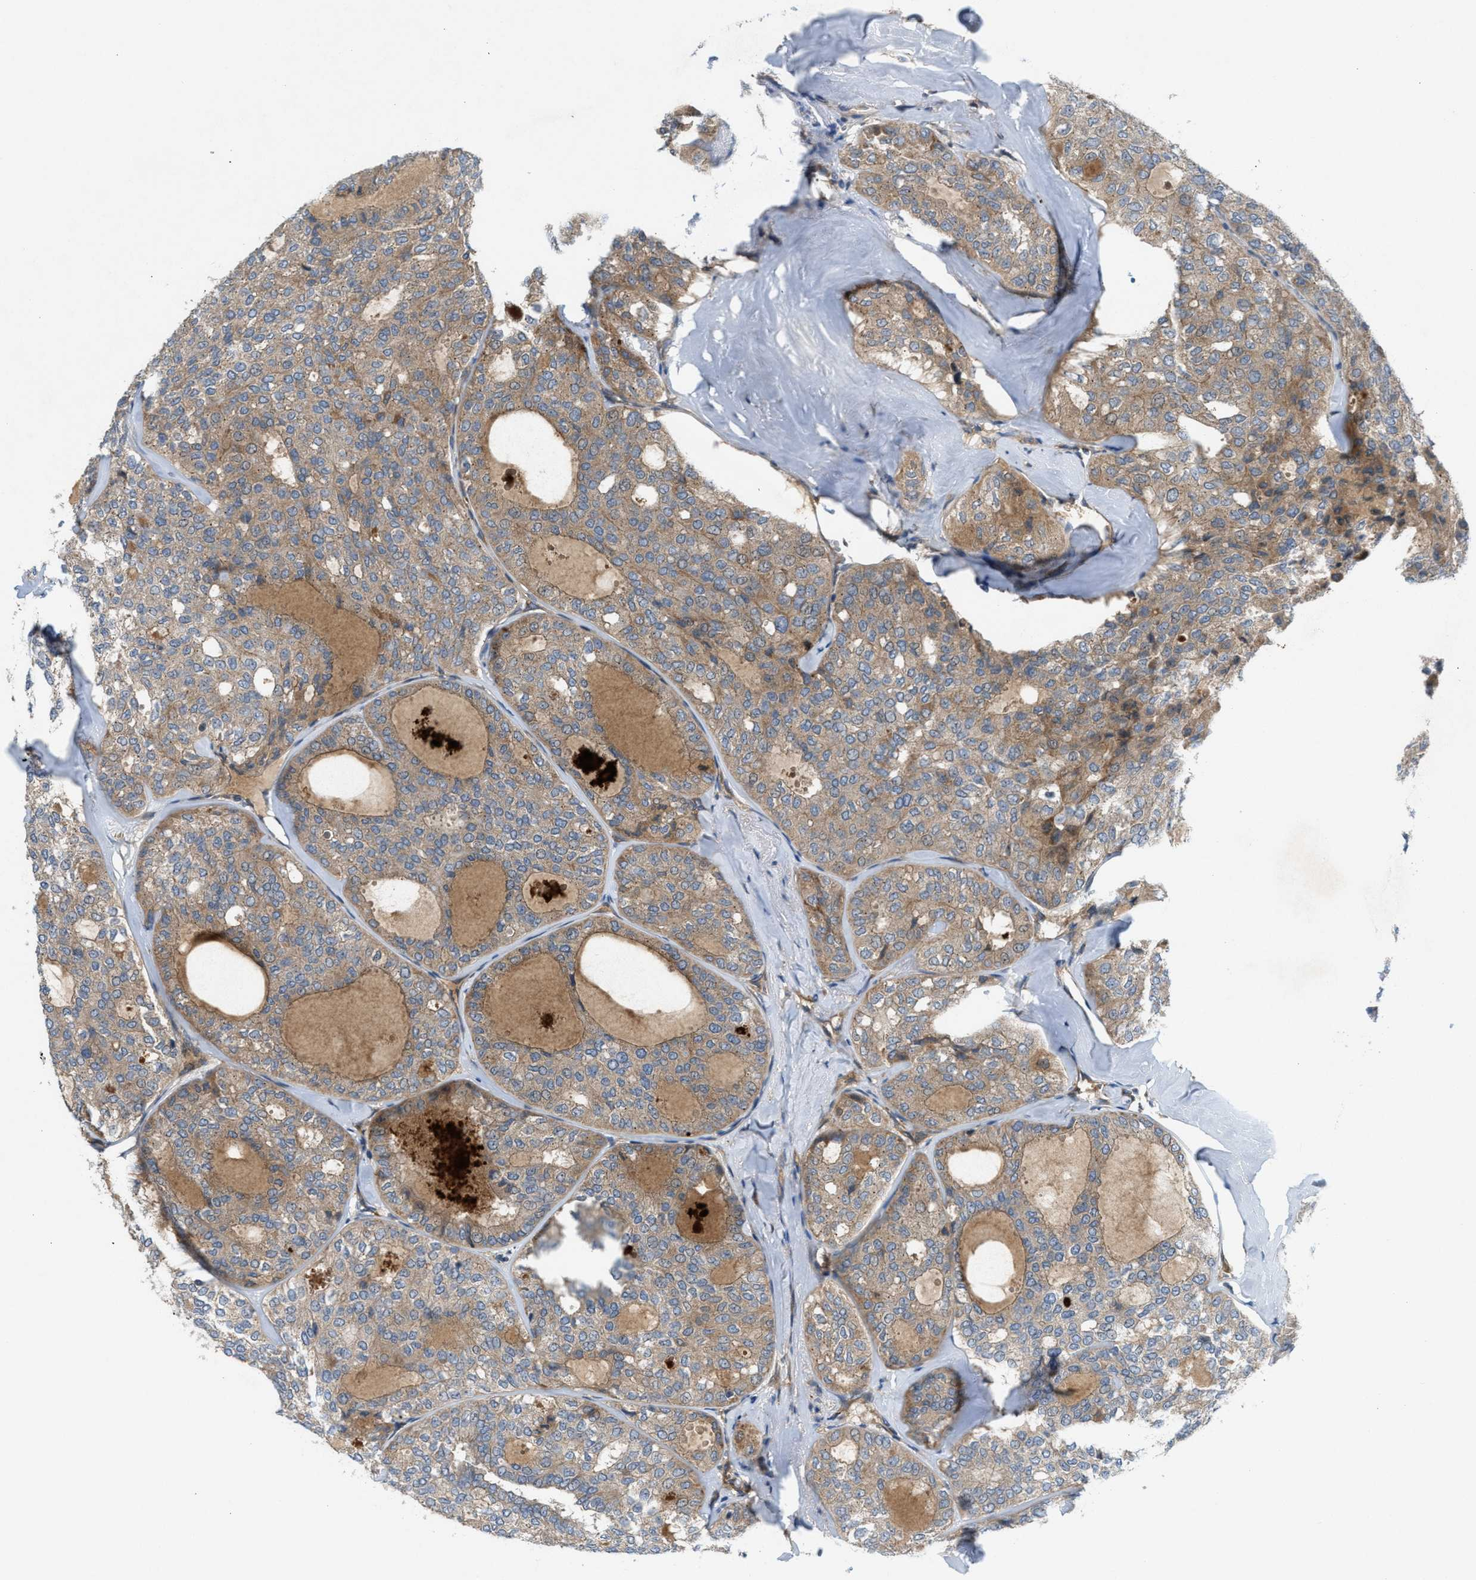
{"staining": {"intensity": "weak", "quantity": ">75%", "location": "cytoplasmic/membranous"}, "tissue": "thyroid cancer", "cell_type": "Tumor cells", "image_type": "cancer", "snomed": [{"axis": "morphology", "description": "Follicular adenoma carcinoma, NOS"}, {"axis": "topography", "description": "Thyroid gland"}], "caption": "Human thyroid follicular adenoma carcinoma stained with a protein marker shows weak staining in tumor cells.", "gene": "CYB5D1", "patient": {"sex": "male", "age": 75}}